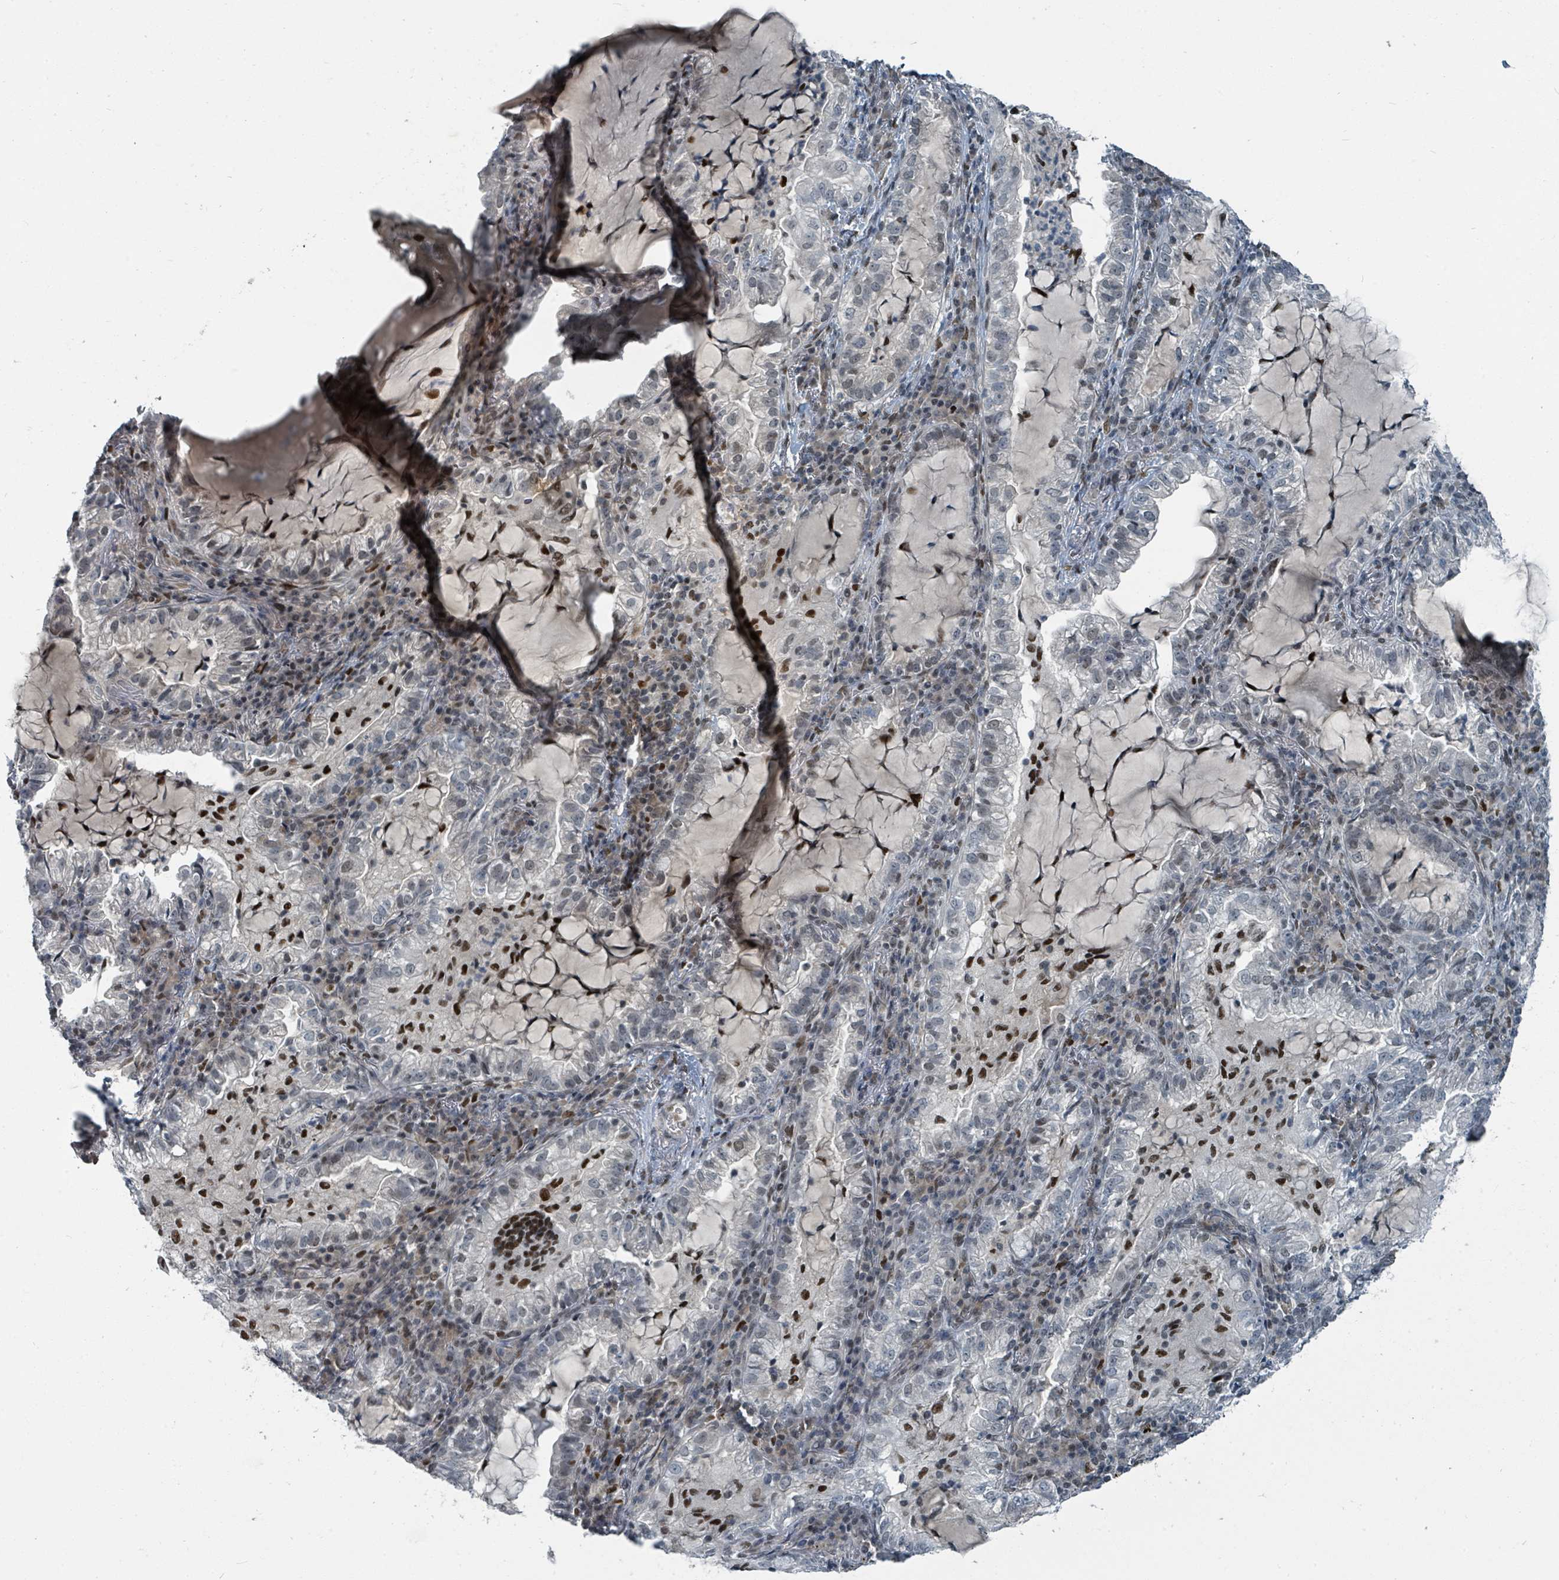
{"staining": {"intensity": "weak", "quantity": "<25%", "location": "nuclear"}, "tissue": "lung cancer", "cell_type": "Tumor cells", "image_type": "cancer", "snomed": [{"axis": "morphology", "description": "Adenocarcinoma, NOS"}, {"axis": "topography", "description": "Lung"}], "caption": "Tumor cells are negative for brown protein staining in adenocarcinoma (lung).", "gene": "UCK1", "patient": {"sex": "female", "age": 73}}